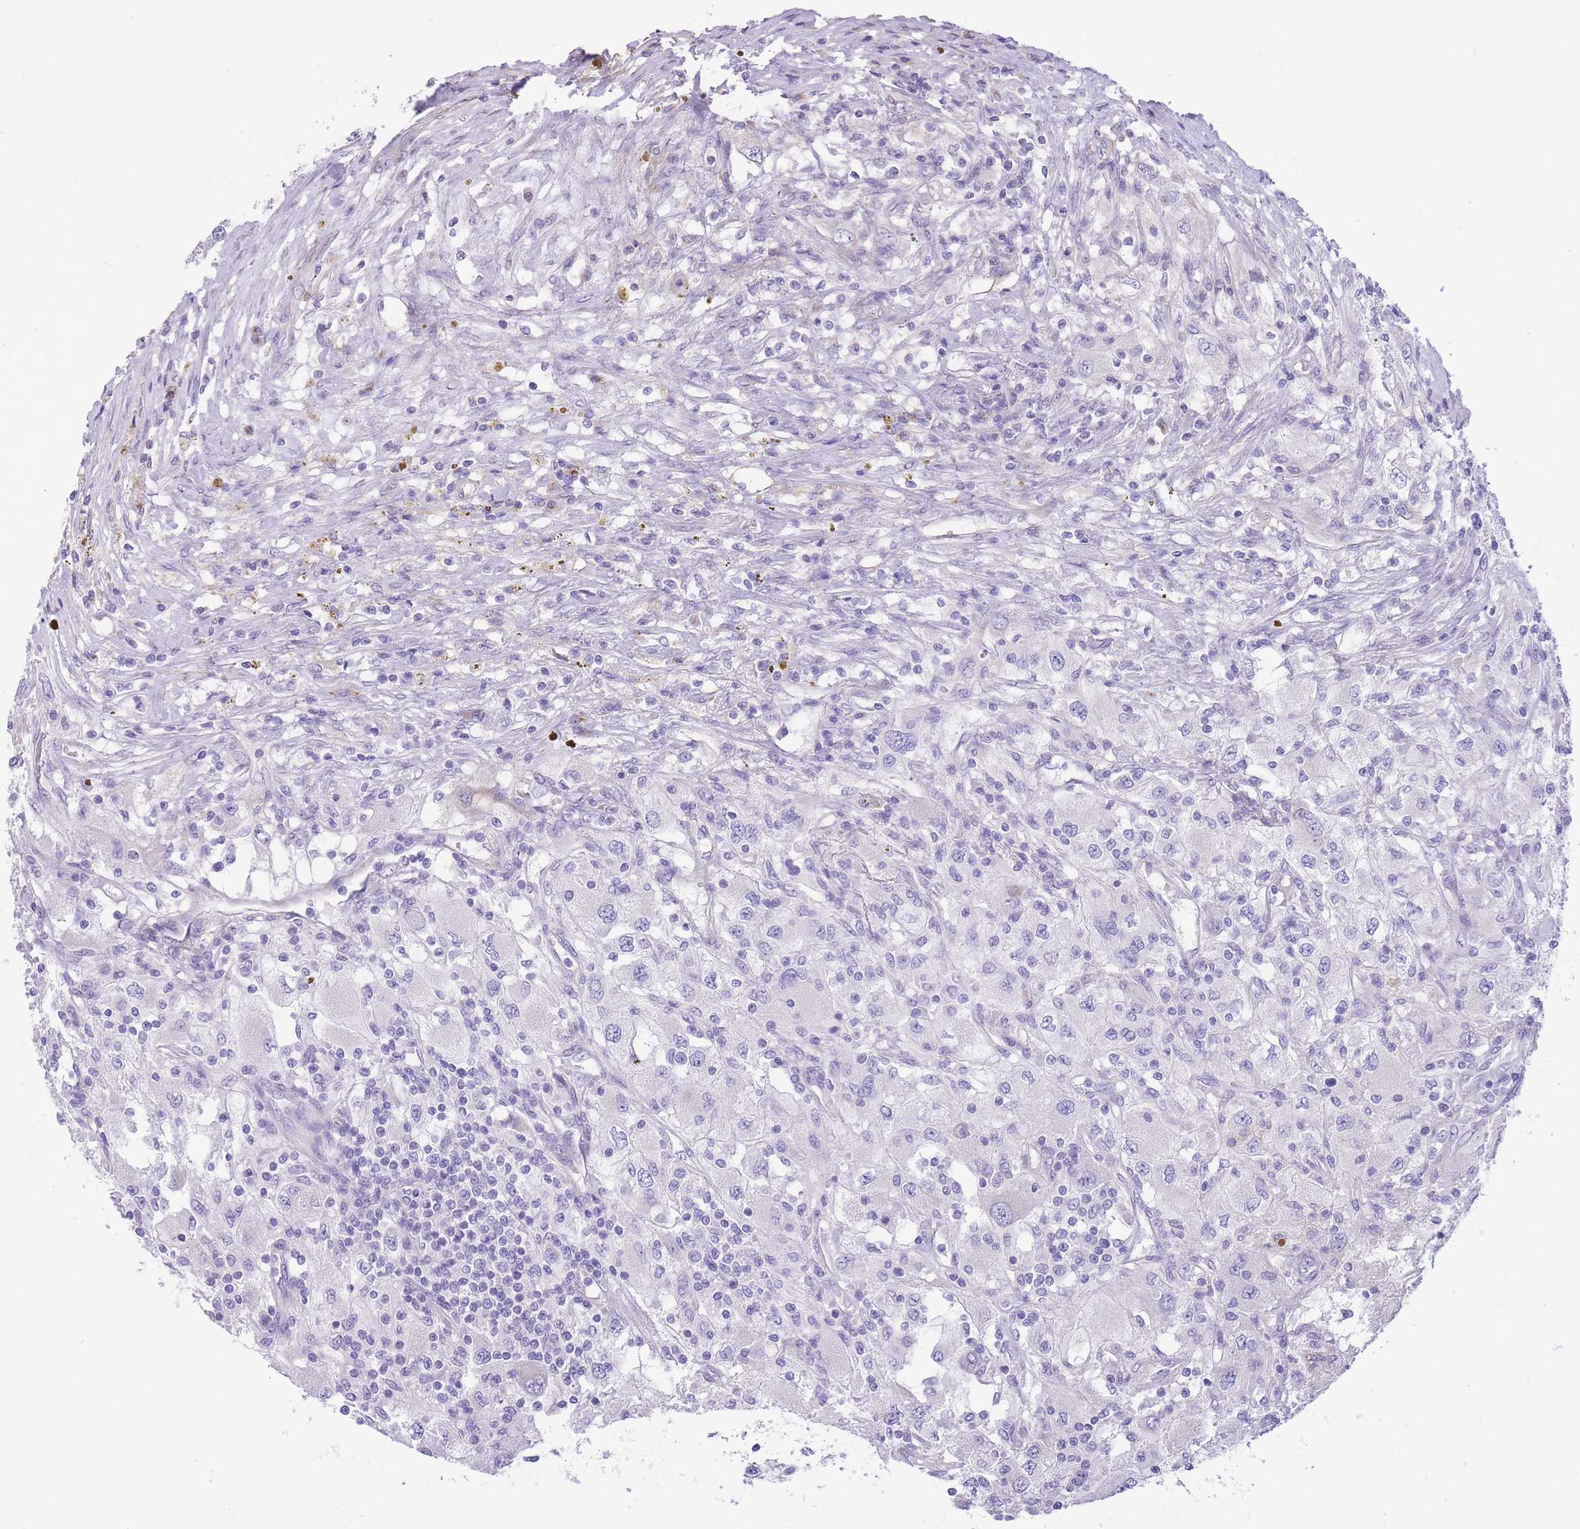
{"staining": {"intensity": "negative", "quantity": "none", "location": "none"}, "tissue": "renal cancer", "cell_type": "Tumor cells", "image_type": "cancer", "snomed": [{"axis": "morphology", "description": "Adenocarcinoma, NOS"}, {"axis": "topography", "description": "Kidney"}], "caption": "Immunohistochemistry (IHC) histopathology image of neoplastic tissue: human renal cancer (adenocarcinoma) stained with DAB displays no significant protein positivity in tumor cells. The staining is performed using DAB (3,3'-diaminobenzidine) brown chromogen with nuclei counter-stained in using hematoxylin.", "gene": "RHOU", "patient": {"sex": "female", "age": 67}}